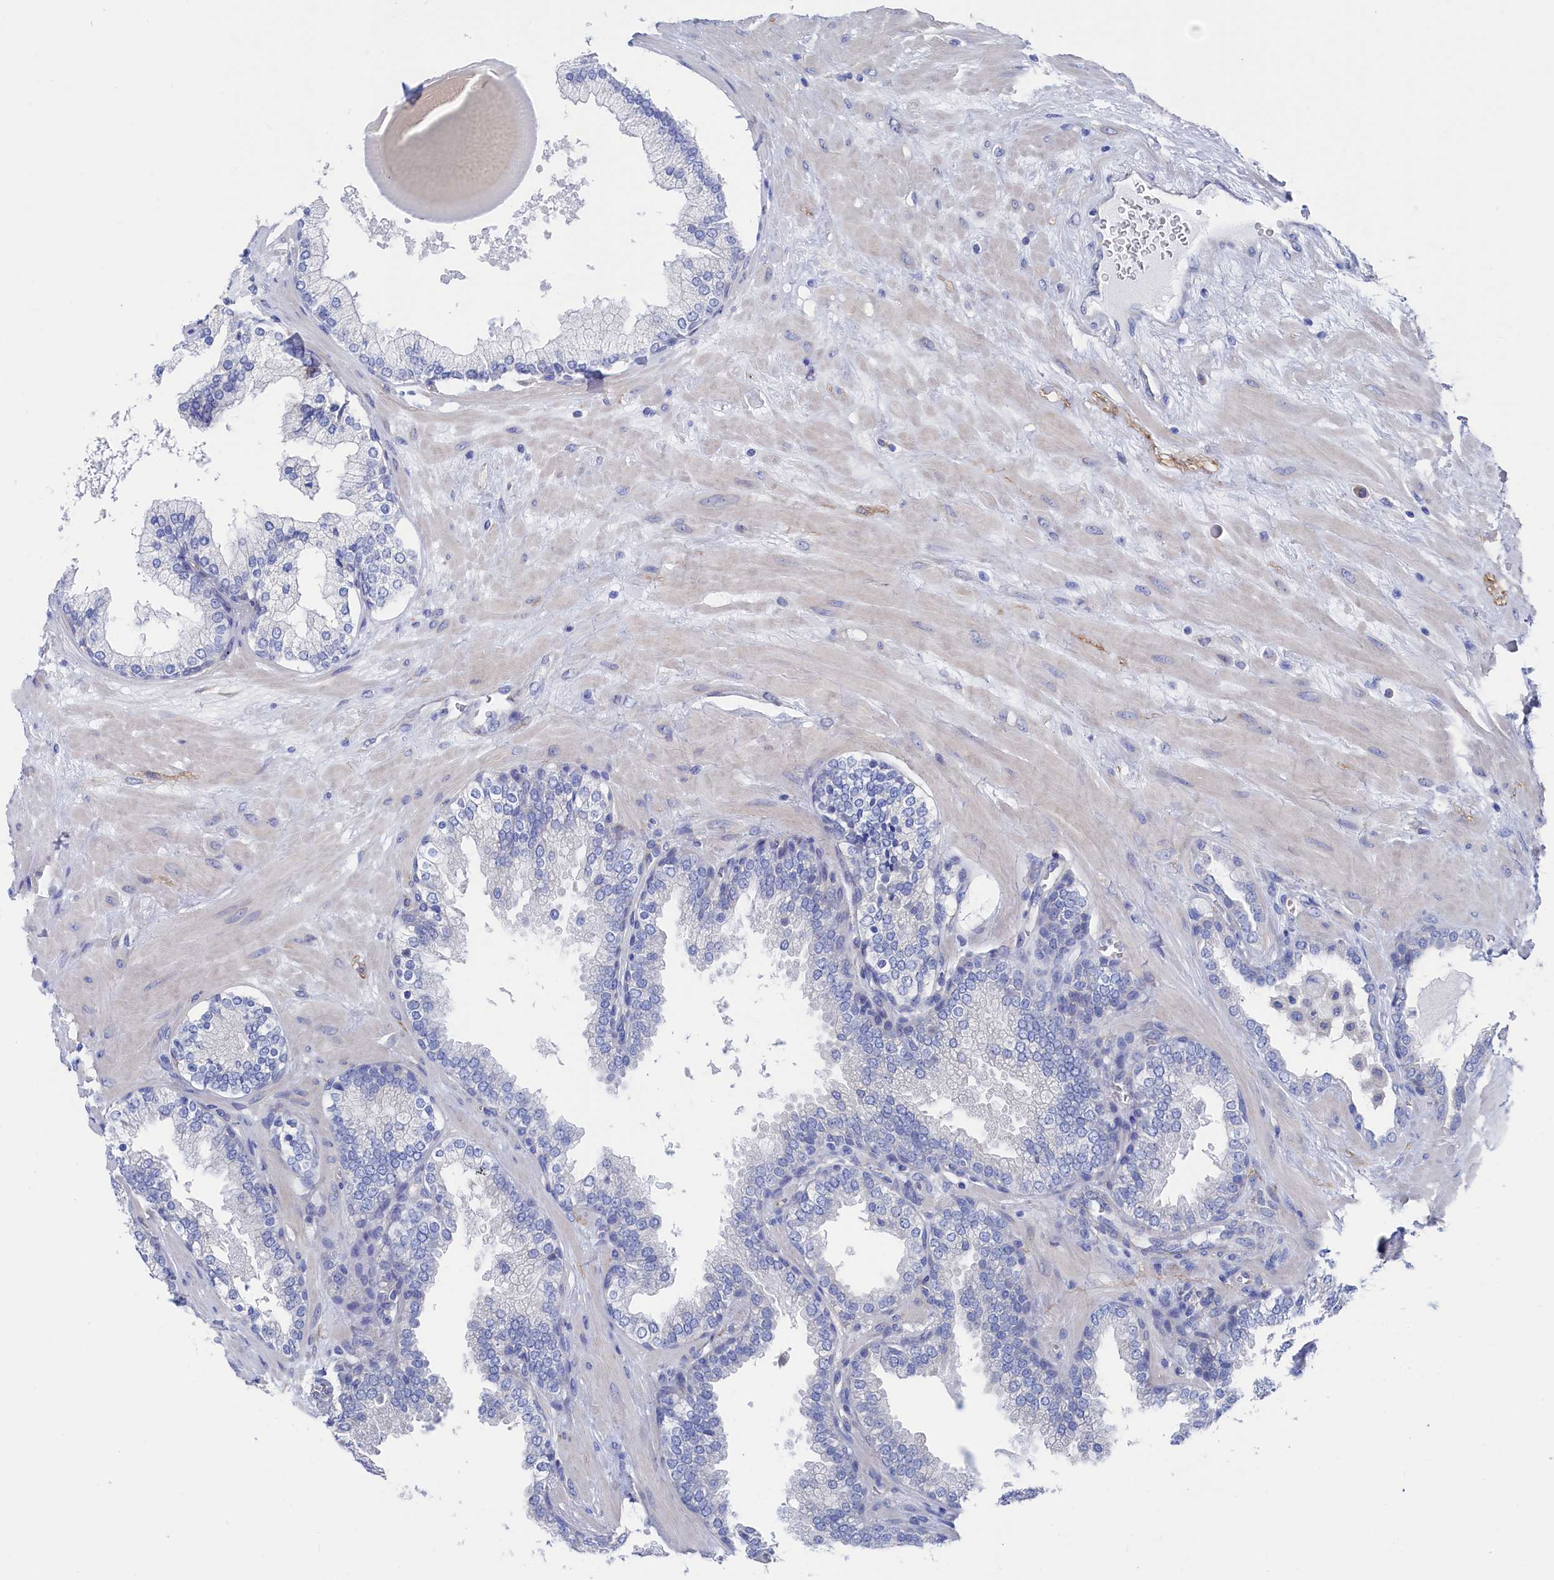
{"staining": {"intensity": "negative", "quantity": "none", "location": "none"}, "tissue": "prostate", "cell_type": "Glandular cells", "image_type": "normal", "snomed": [{"axis": "morphology", "description": "Normal tissue, NOS"}, {"axis": "topography", "description": "Prostate"}], "caption": "High magnification brightfield microscopy of benign prostate stained with DAB (brown) and counterstained with hematoxylin (blue): glandular cells show no significant positivity. (DAB (3,3'-diaminobenzidine) immunohistochemistry (IHC) visualized using brightfield microscopy, high magnification).", "gene": "TMOD2", "patient": {"sex": "male", "age": 51}}